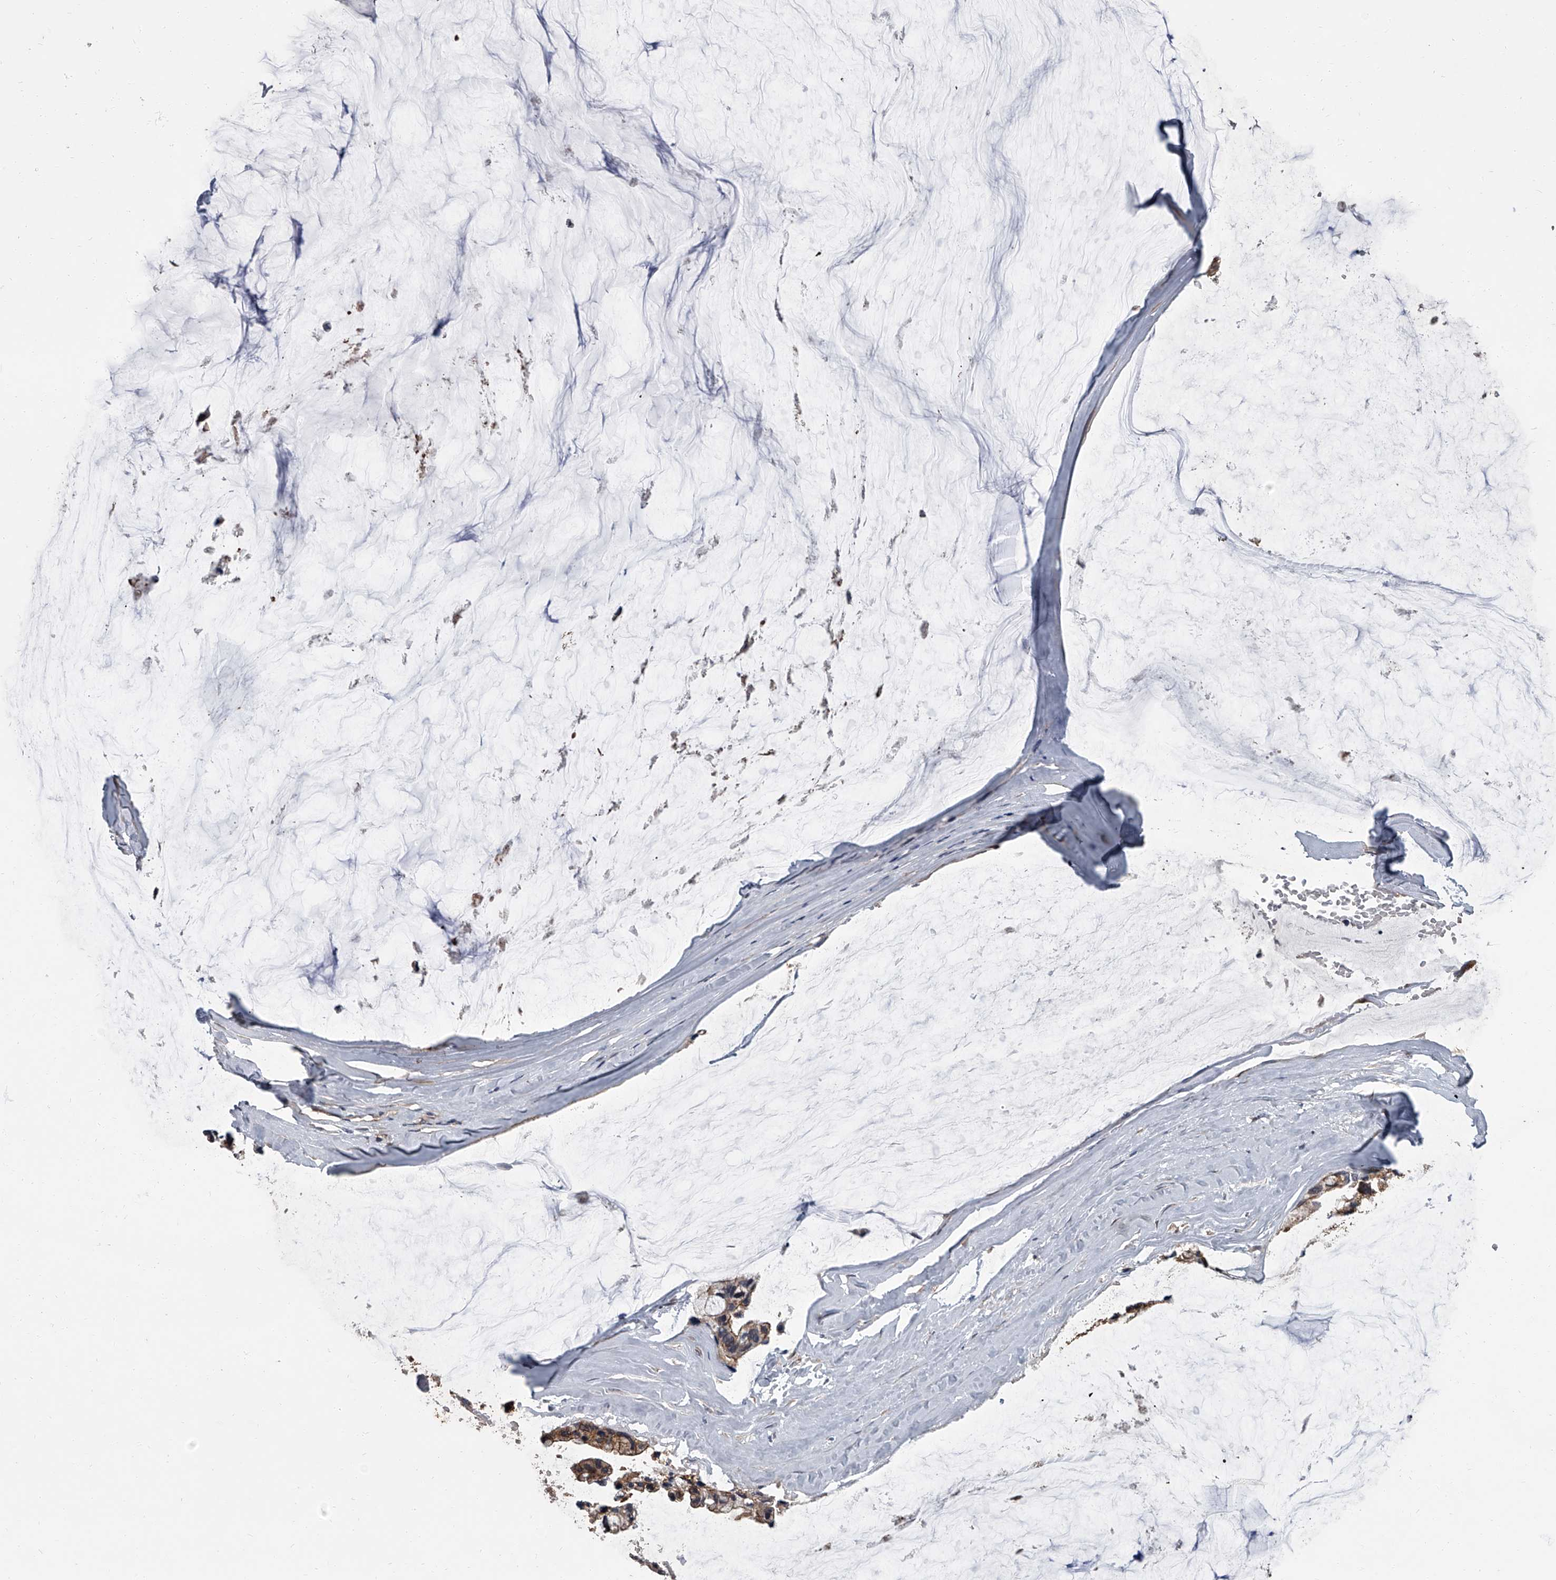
{"staining": {"intensity": "moderate", "quantity": ">75%", "location": "cytoplasmic/membranous"}, "tissue": "ovarian cancer", "cell_type": "Tumor cells", "image_type": "cancer", "snomed": [{"axis": "morphology", "description": "Cystadenocarcinoma, mucinous, NOS"}, {"axis": "topography", "description": "Ovary"}], "caption": "The photomicrograph shows a brown stain indicating the presence of a protein in the cytoplasmic/membranous of tumor cells in ovarian mucinous cystadenocarcinoma. (Brightfield microscopy of DAB IHC at high magnification).", "gene": "SIRT4", "patient": {"sex": "female", "age": 39}}